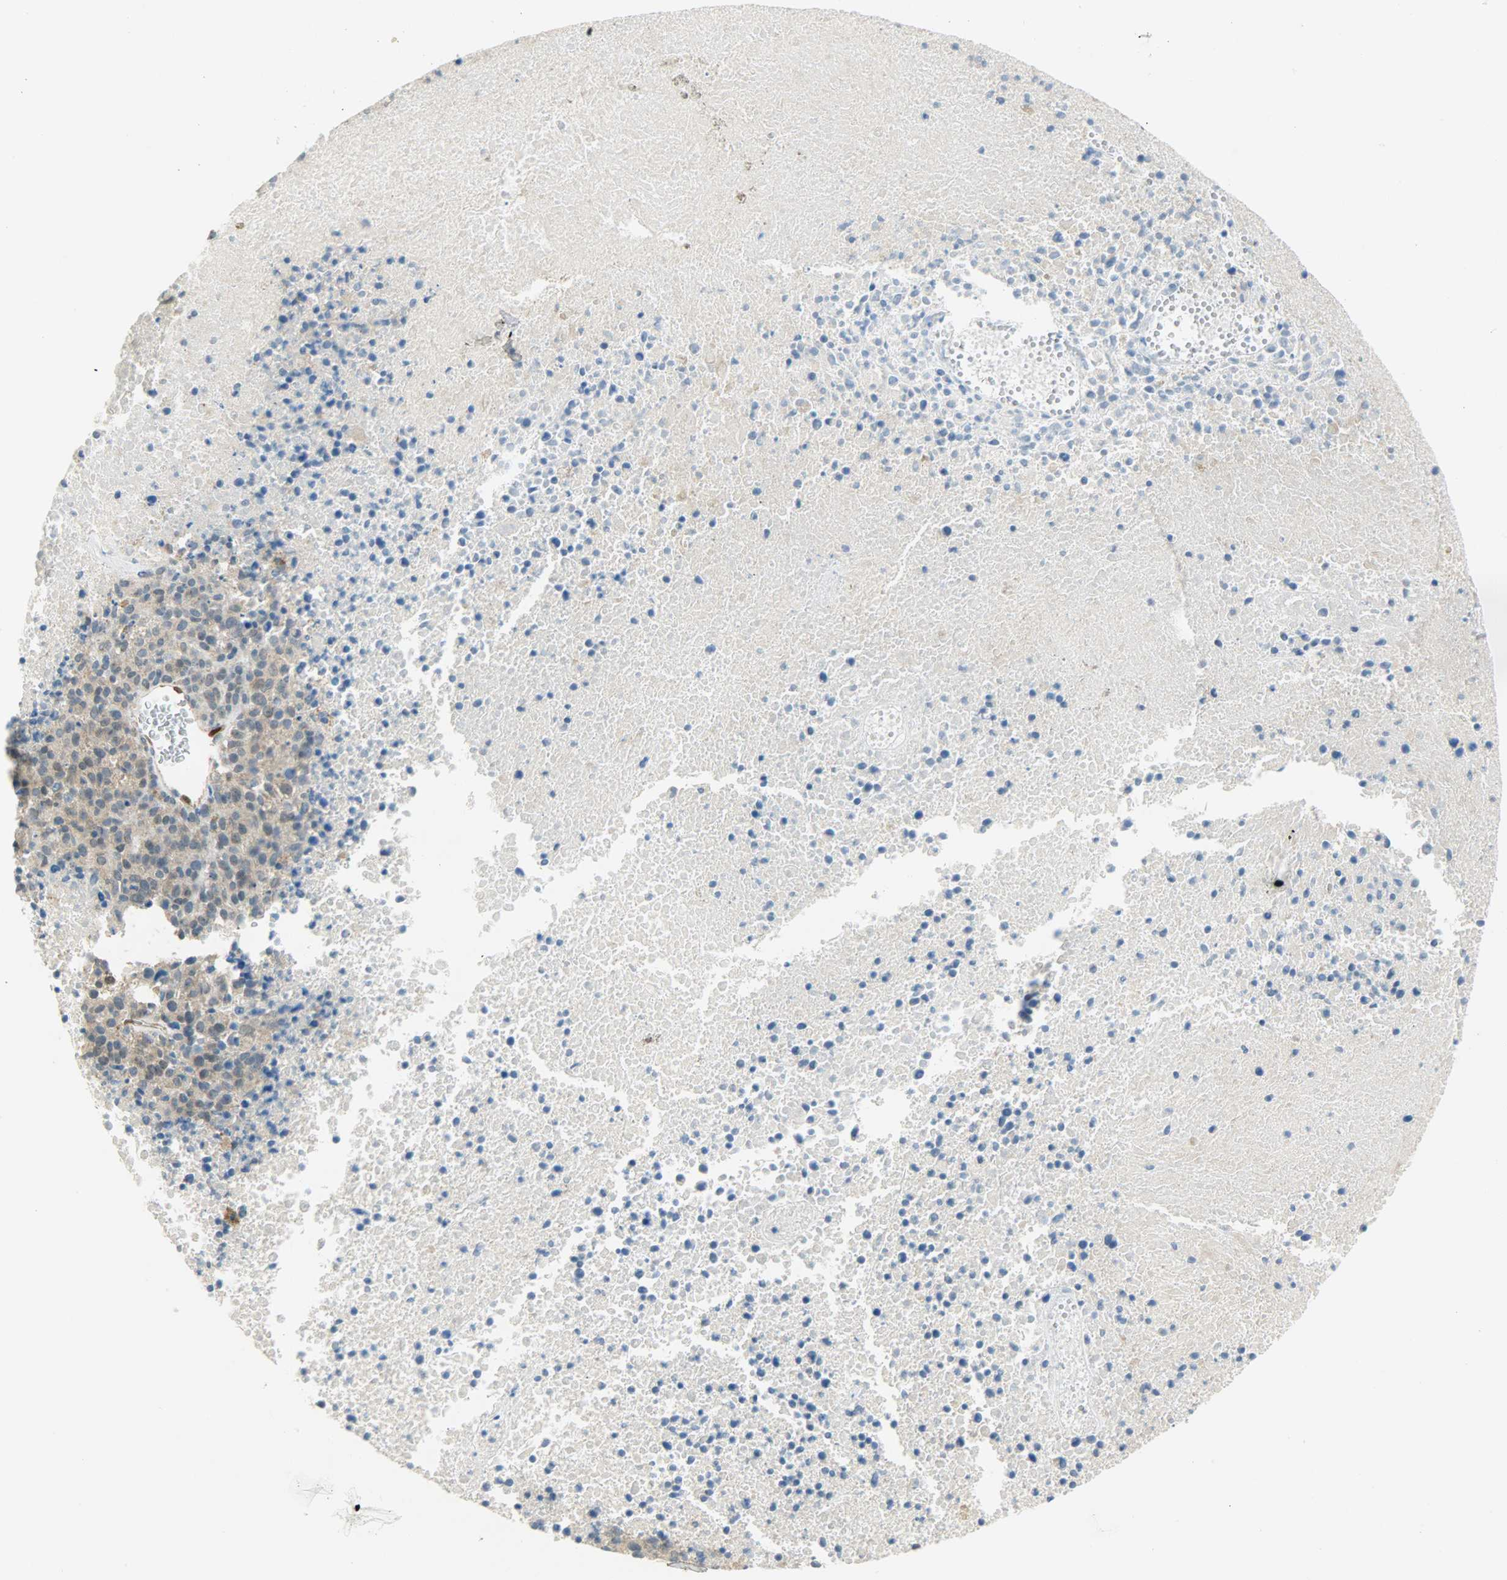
{"staining": {"intensity": "weak", "quantity": ">75%", "location": "cytoplasmic/membranous"}, "tissue": "melanoma", "cell_type": "Tumor cells", "image_type": "cancer", "snomed": [{"axis": "morphology", "description": "Malignant melanoma, Metastatic site"}, {"axis": "topography", "description": "Cerebral cortex"}], "caption": "This image shows immunohistochemistry staining of malignant melanoma (metastatic site), with low weak cytoplasmic/membranous staining in about >75% of tumor cells.", "gene": "FKBP1A", "patient": {"sex": "female", "age": 52}}